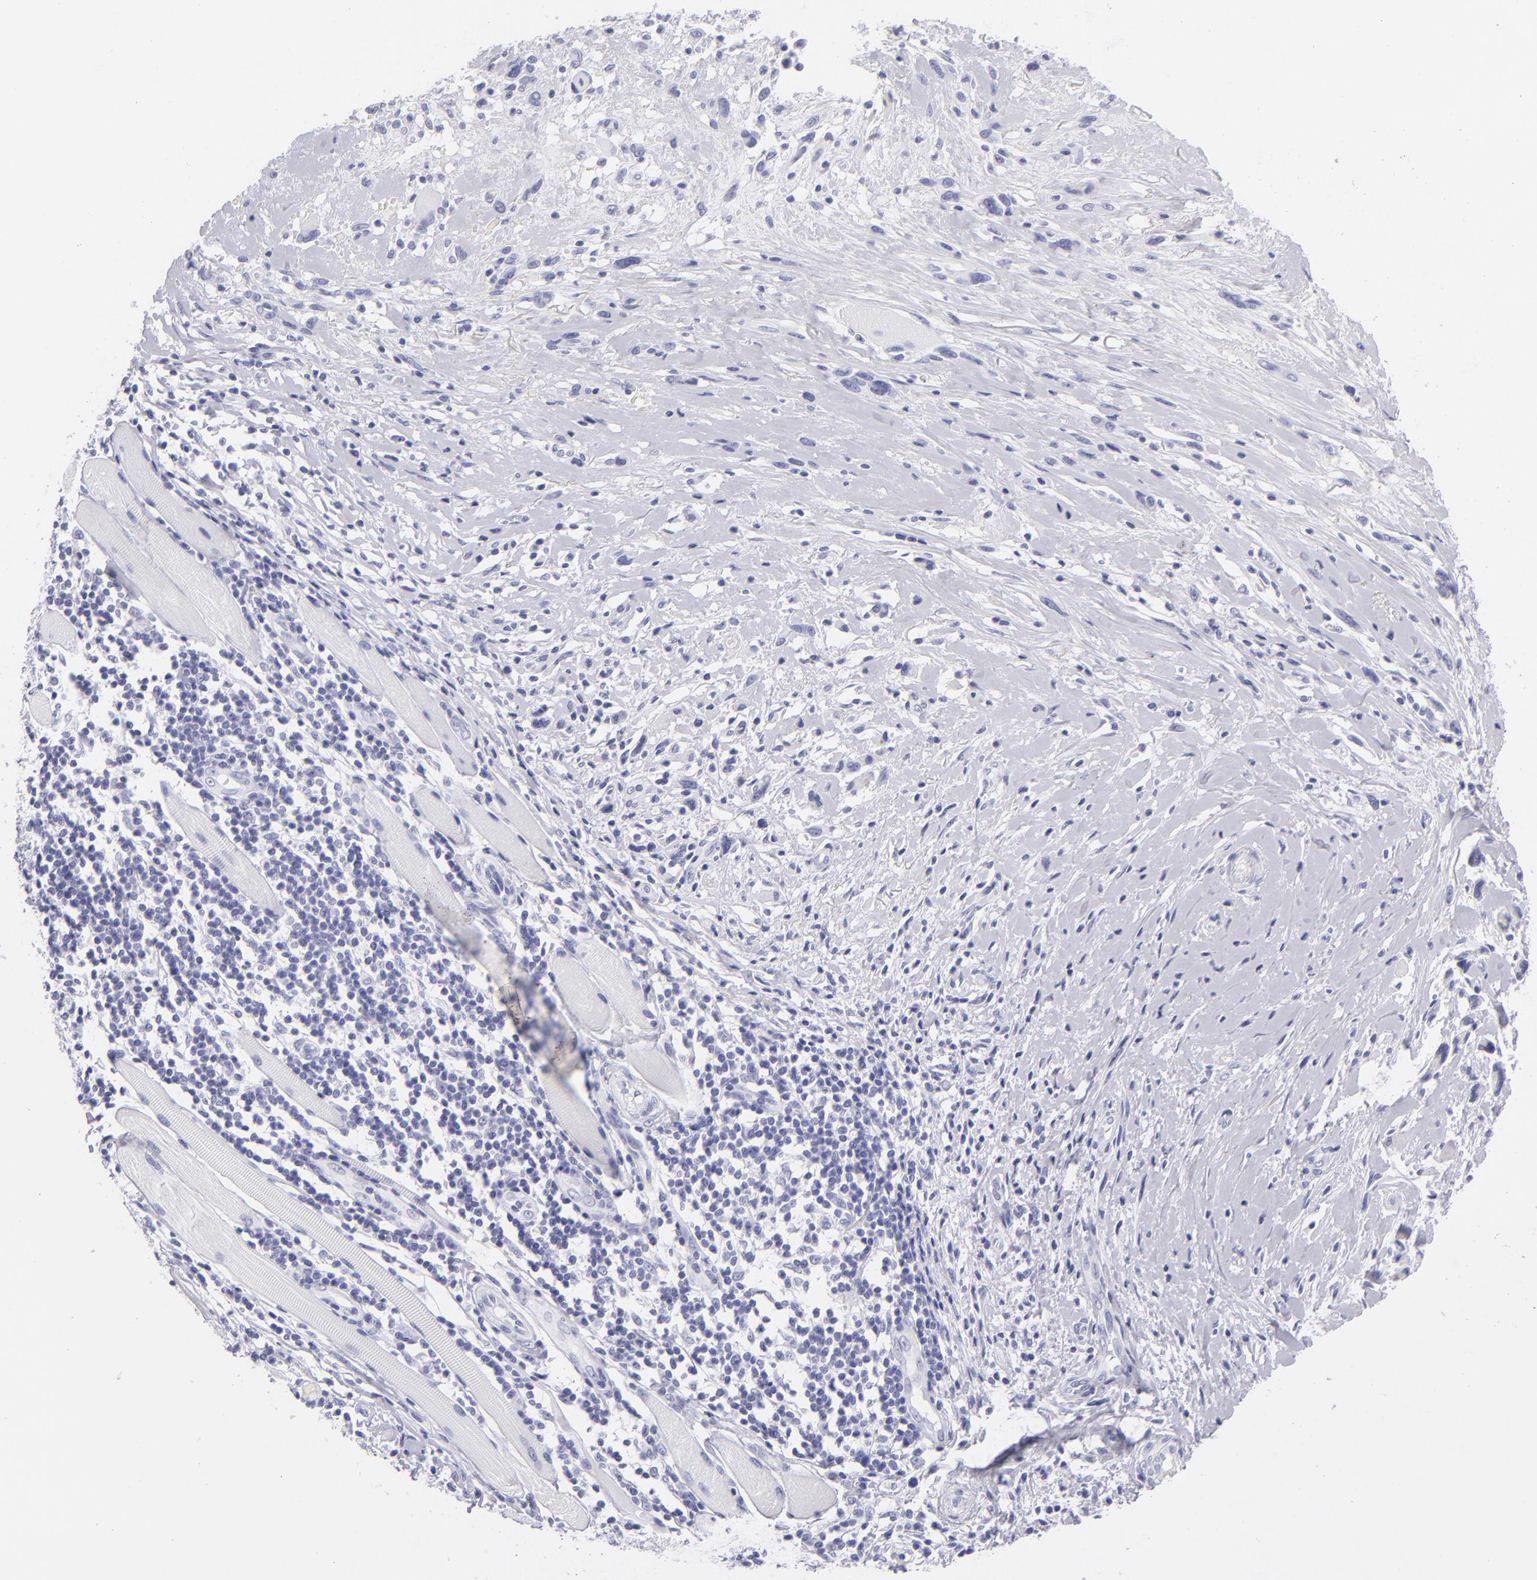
{"staining": {"intensity": "negative", "quantity": "none", "location": "none"}, "tissue": "melanoma", "cell_type": "Tumor cells", "image_type": "cancer", "snomed": [{"axis": "morphology", "description": "Malignant melanoma, NOS"}, {"axis": "topography", "description": "Skin"}], "caption": "Histopathology image shows no significant protein positivity in tumor cells of melanoma.", "gene": "PVALB", "patient": {"sex": "male", "age": 91}}